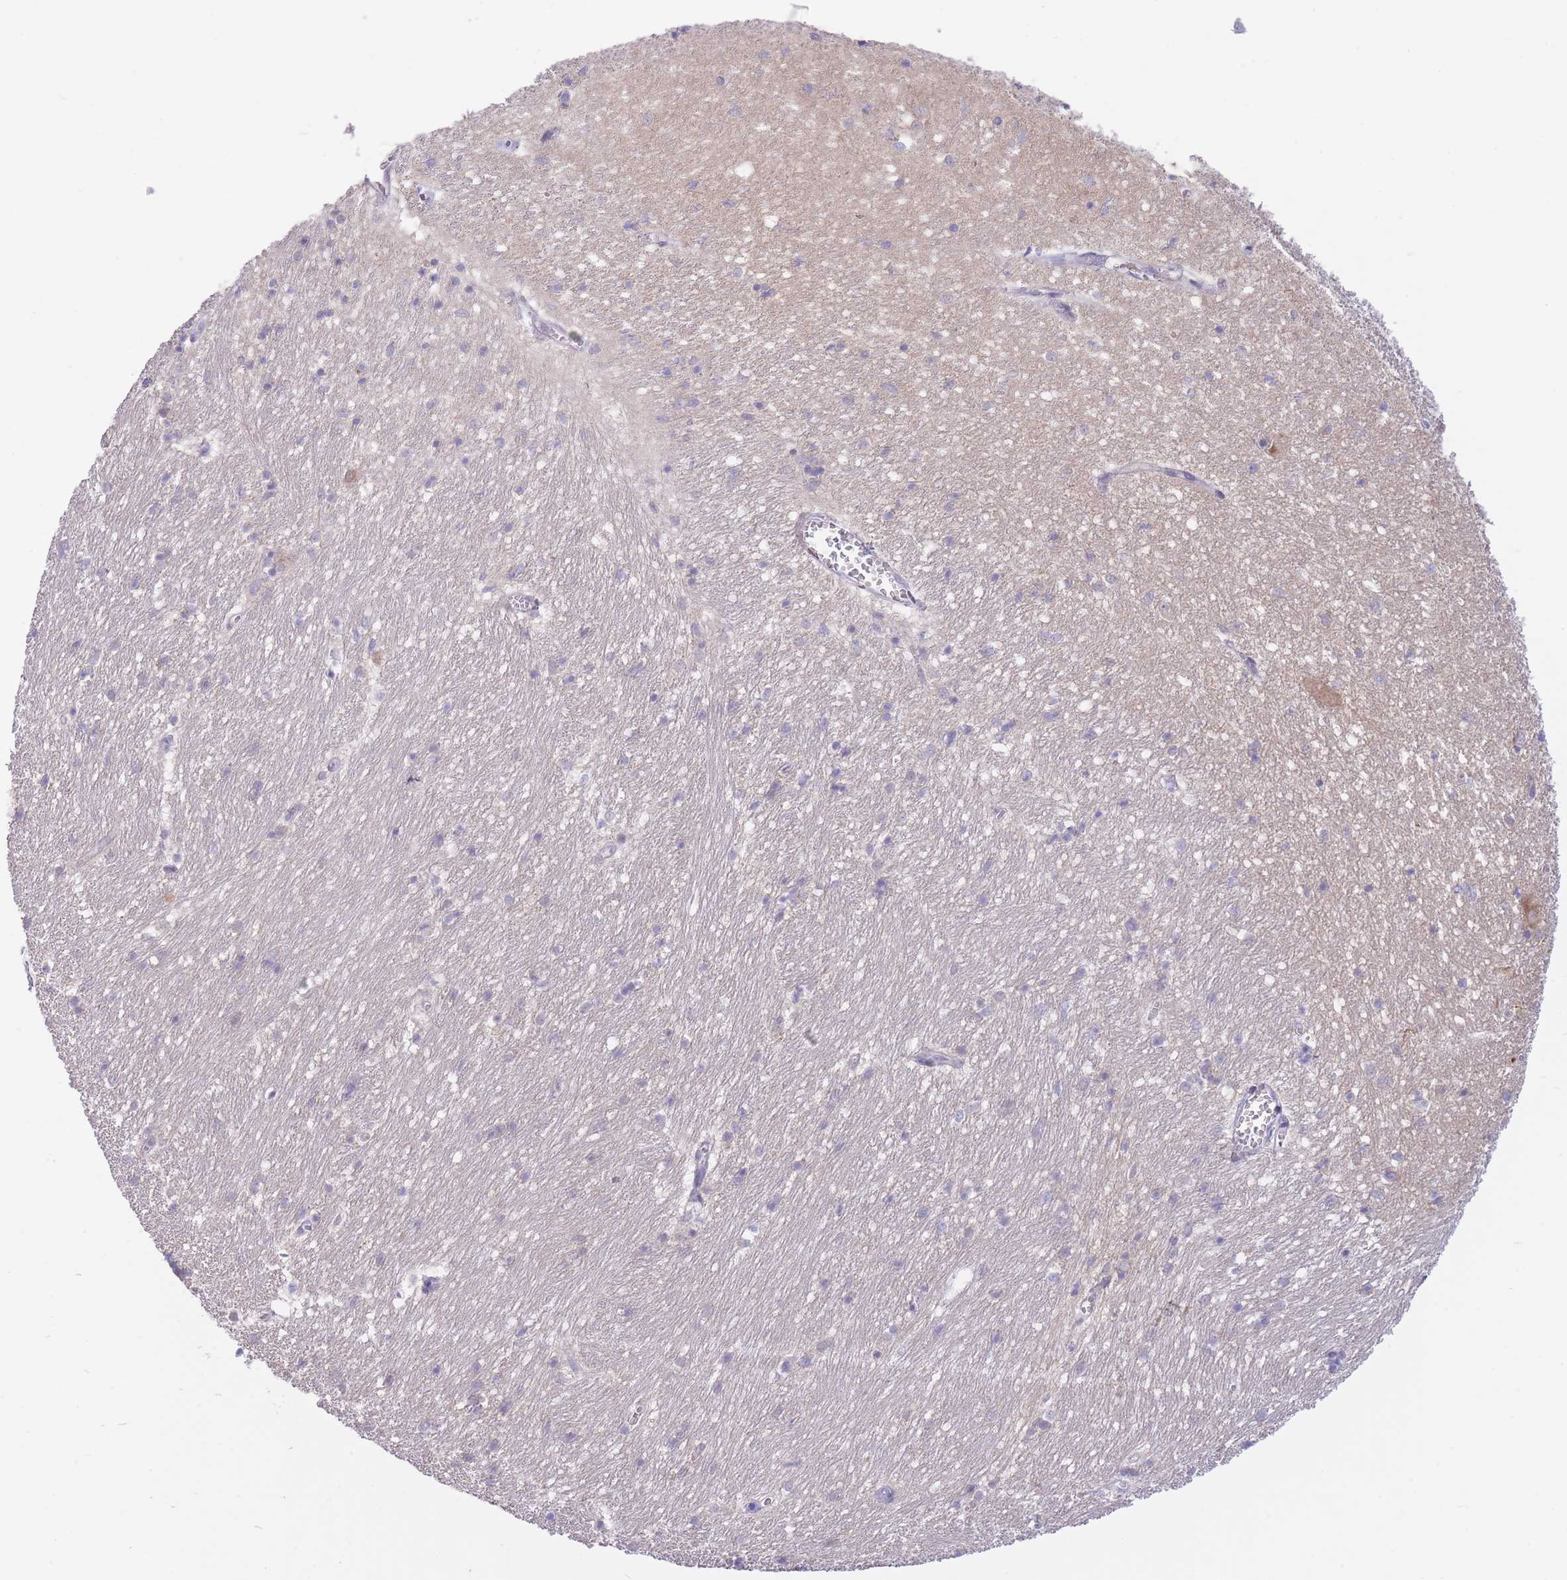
{"staining": {"intensity": "negative", "quantity": "none", "location": "none"}, "tissue": "hippocampus", "cell_type": "Glial cells", "image_type": "normal", "snomed": [{"axis": "morphology", "description": "Normal tissue, NOS"}, {"axis": "topography", "description": "Hippocampus"}], "caption": "This image is of unremarkable hippocampus stained with immunohistochemistry (IHC) to label a protein in brown with the nuclei are counter-stained blue. There is no staining in glial cells. (DAB IHC with hematoxylin counter stain).", "gene": "FBXO46", "patient": {"sex": "female", "age": 64}}